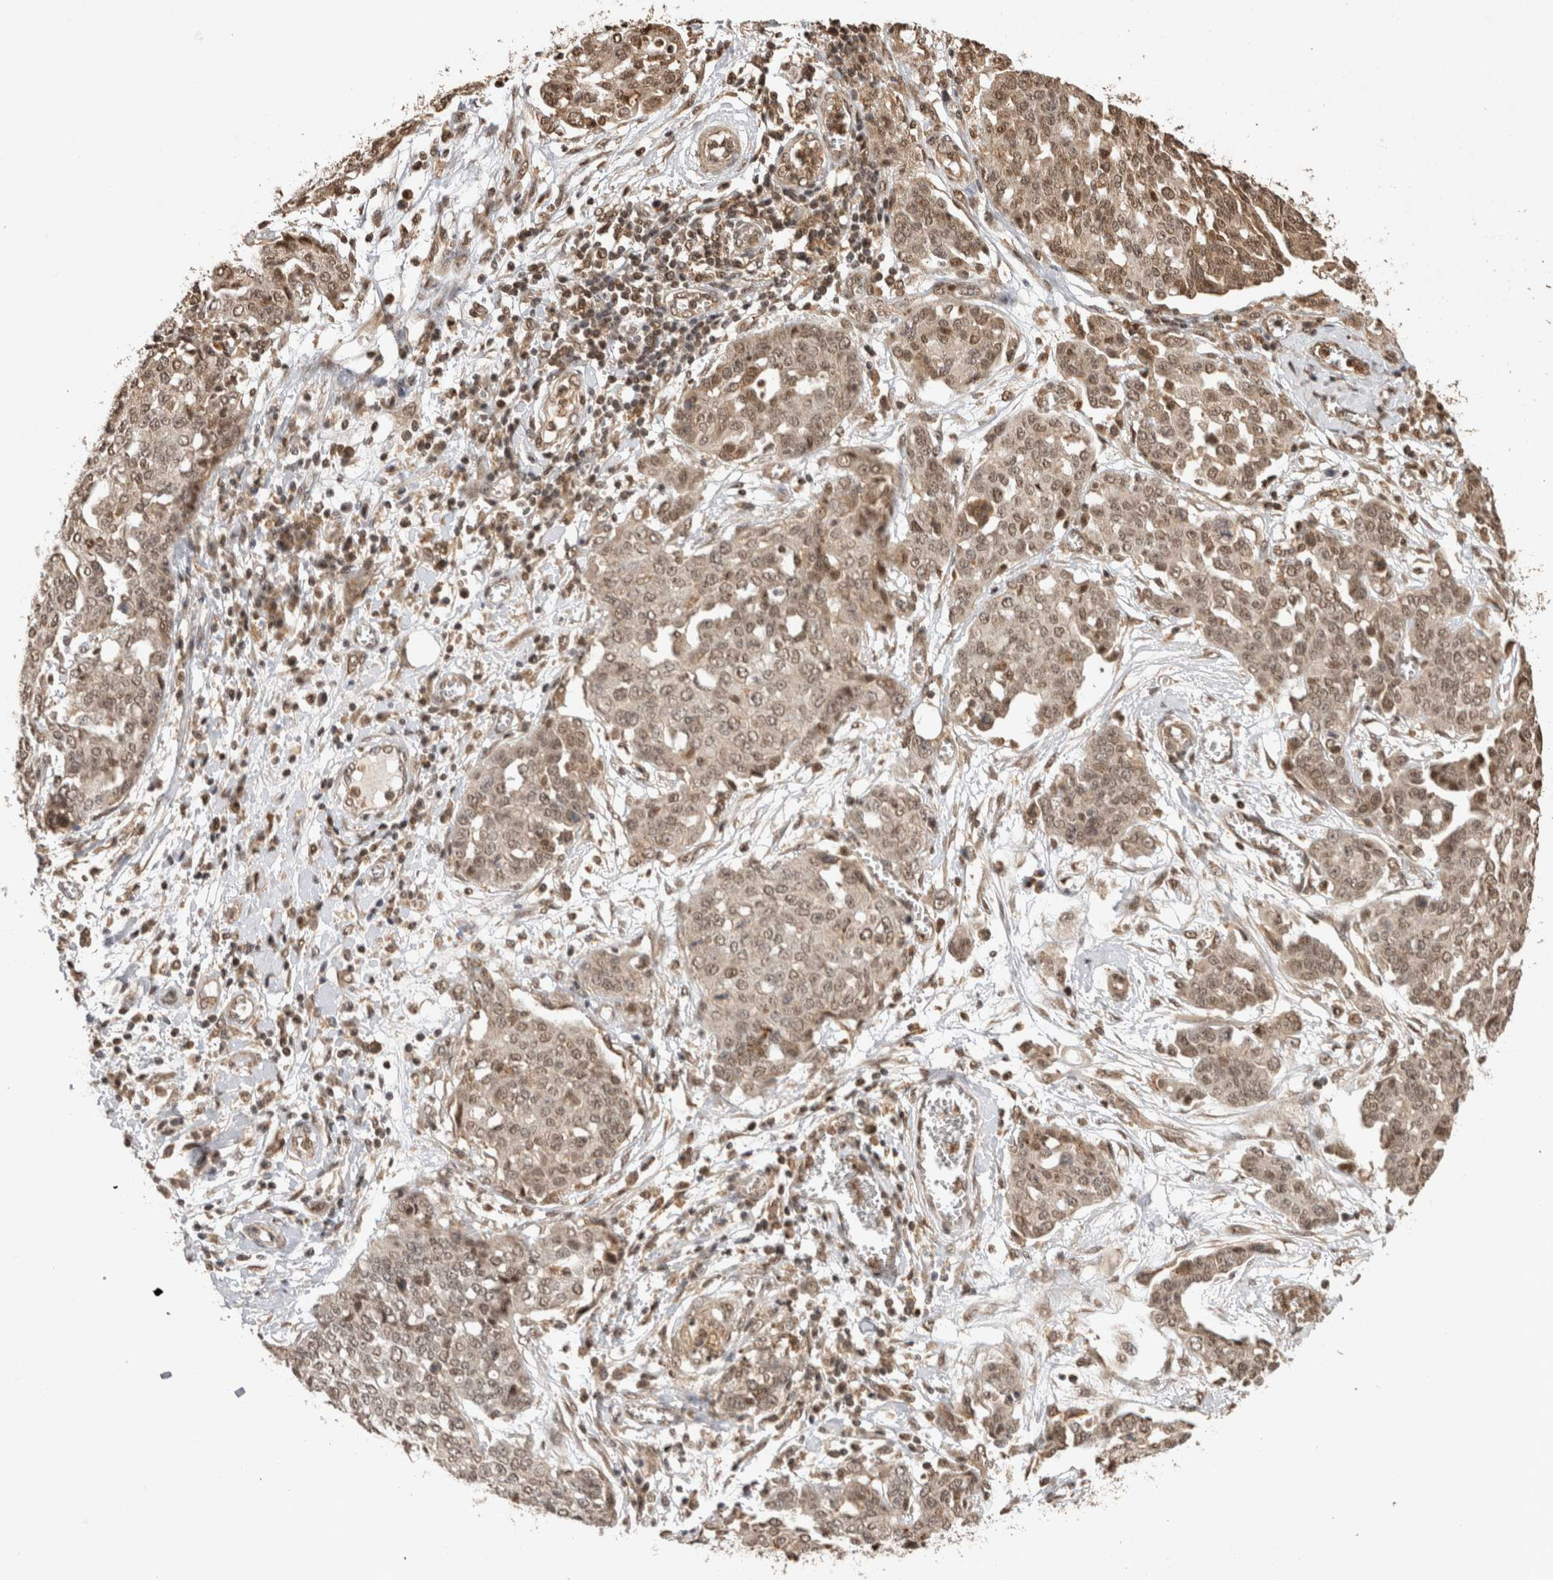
{"staining": {"intensity": "weak", "quantity": ">75%", "location": "cytoplasmic/membranous,nuclear"}, "tissue": "ovarian cancer", "cell_type": "Tumor cells", "image_type": "cancer", "snomed": [{"axis": "morphology", "description": "Cystadenocarcinoma, serous, NOS"}, {"axis": "topography", "description": "Soft tissue"}, {"axis": "topography", "description": "Ovary"}], "caption": "Ovarian cancer (serous cystadenocarcinoma) stained with a protein marker reveals weak staining in tumor cells.", "gene": "KEAP1", "patient": {"sex": "female", "age": 57}}